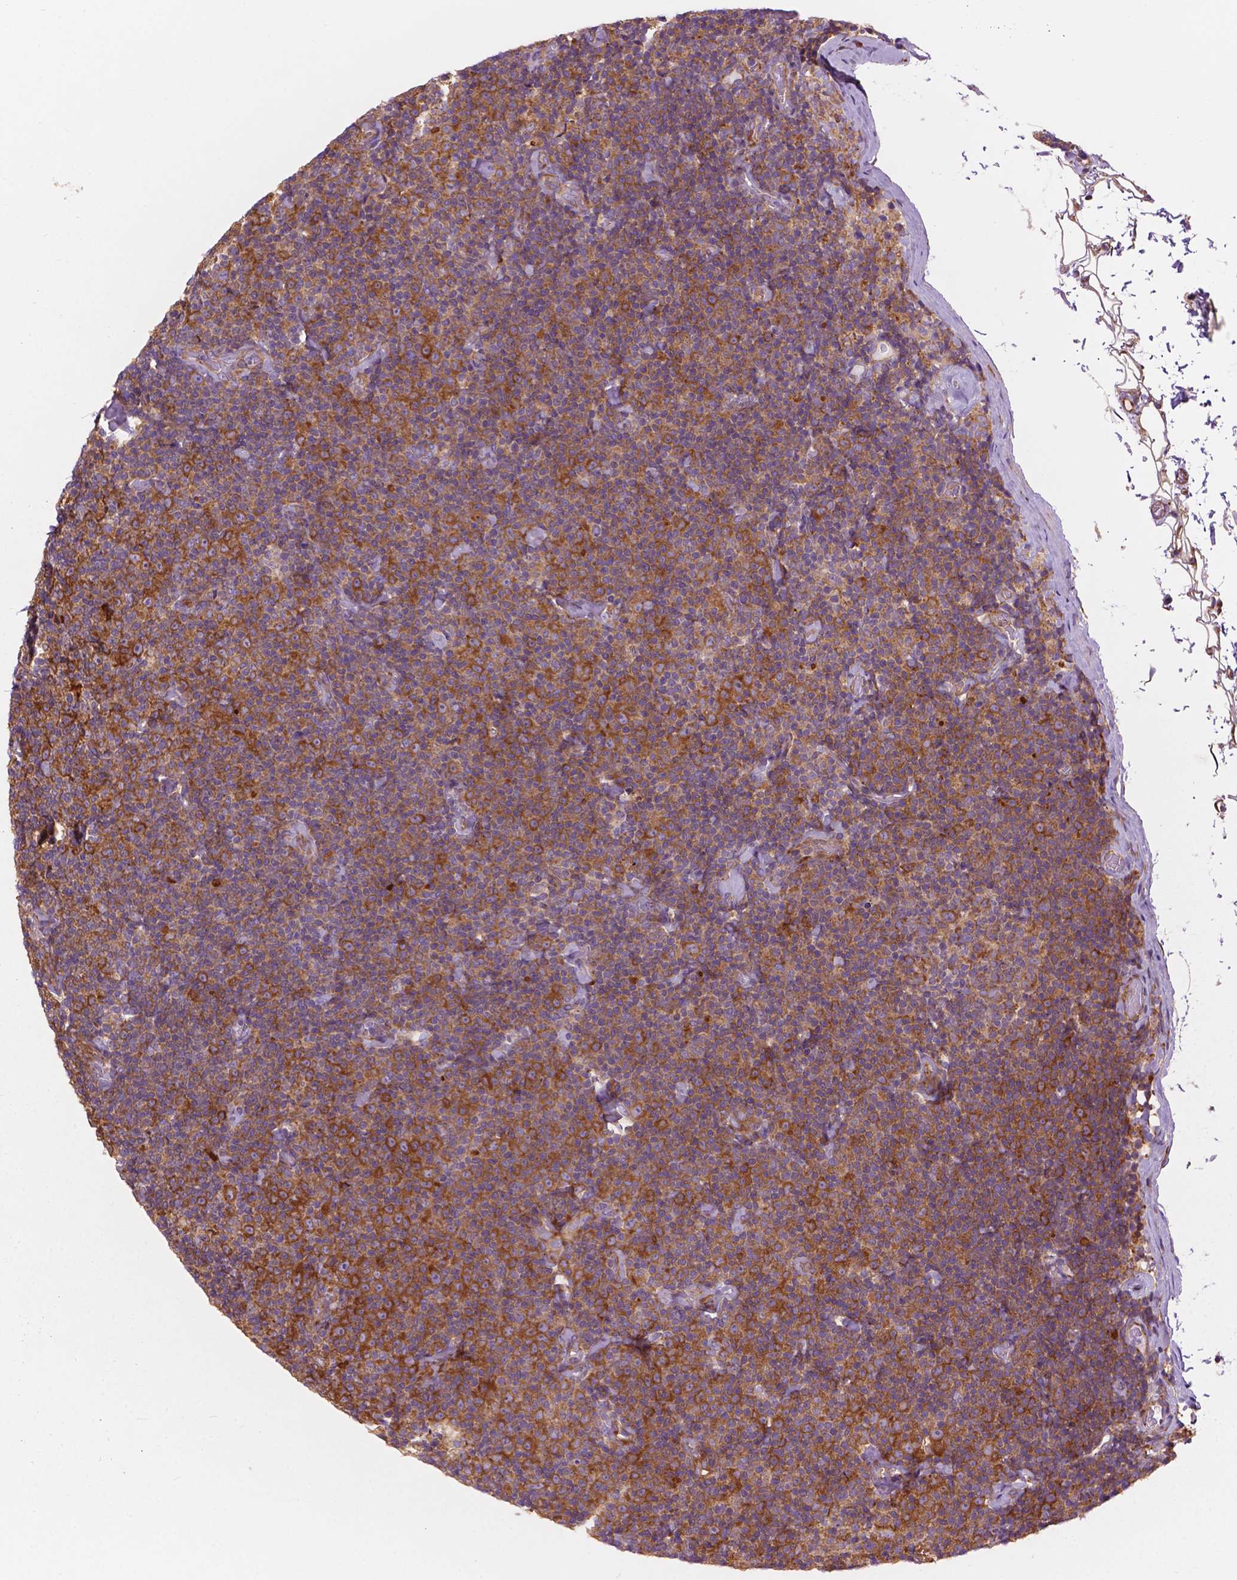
{"staining": {"intensity": "moderate", "quantity": ">75%", "location": "cytoplasmic/membranous"}, "tissue": "lymphoma", "cell_type": "Tumor cells", "image_type": "cancer", "snomed": [{"axis": "morphology", "description": "Malignant lymphoma, non-Hodgkin's type, Low grade"}, {"axis": "topography", "description": "Lymph node"}], "caption": "This micrograph reveals immunohistochemistry staining of lymphoma, with medium moderate cytoplasmic/membranous expression in about >75% of tumor cells.", "gene": "RPL37A", "patient": {"sex": "male", "age": 81}}